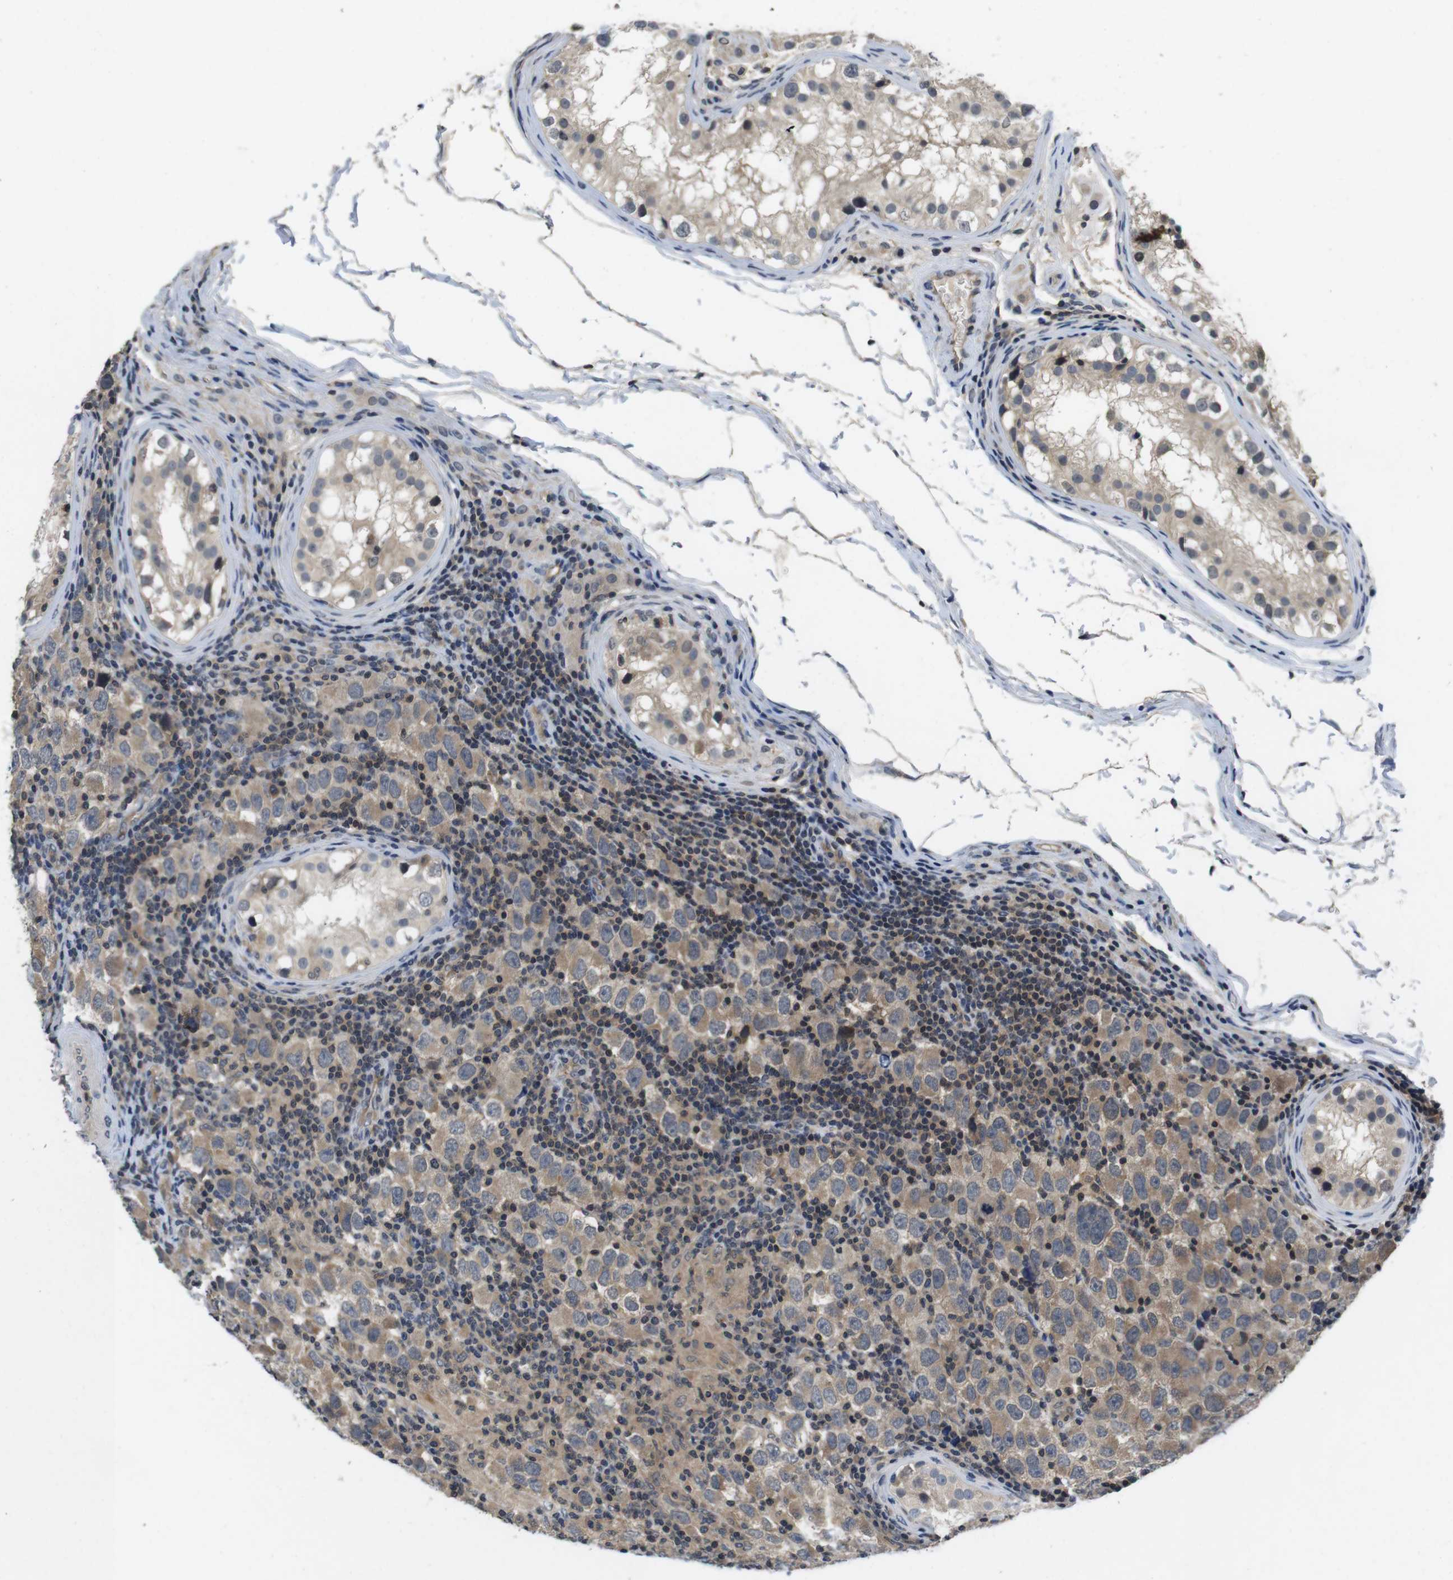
{"staining": {"intensity": "weak", "quantity": ">75%", "location": "cytoplasmic/membranous"}, "tissue": "testis cancer", "cell_type": "Tumor cells", "image_type": "cancer", "snomed": [{"axis": "morphology", "description": "Carcinoma, Embryonal, NOS"}, {"axis": "topography", "description": "Testis"}], "caption": "Embryonal carcinoma (testis) stained with a brown dye exhibits weak cytoplasmic/membranous positive staining in approximately >75% of tumor cells.", "gene": "FADD", "patient": {"sex": "male", "age": 21}}